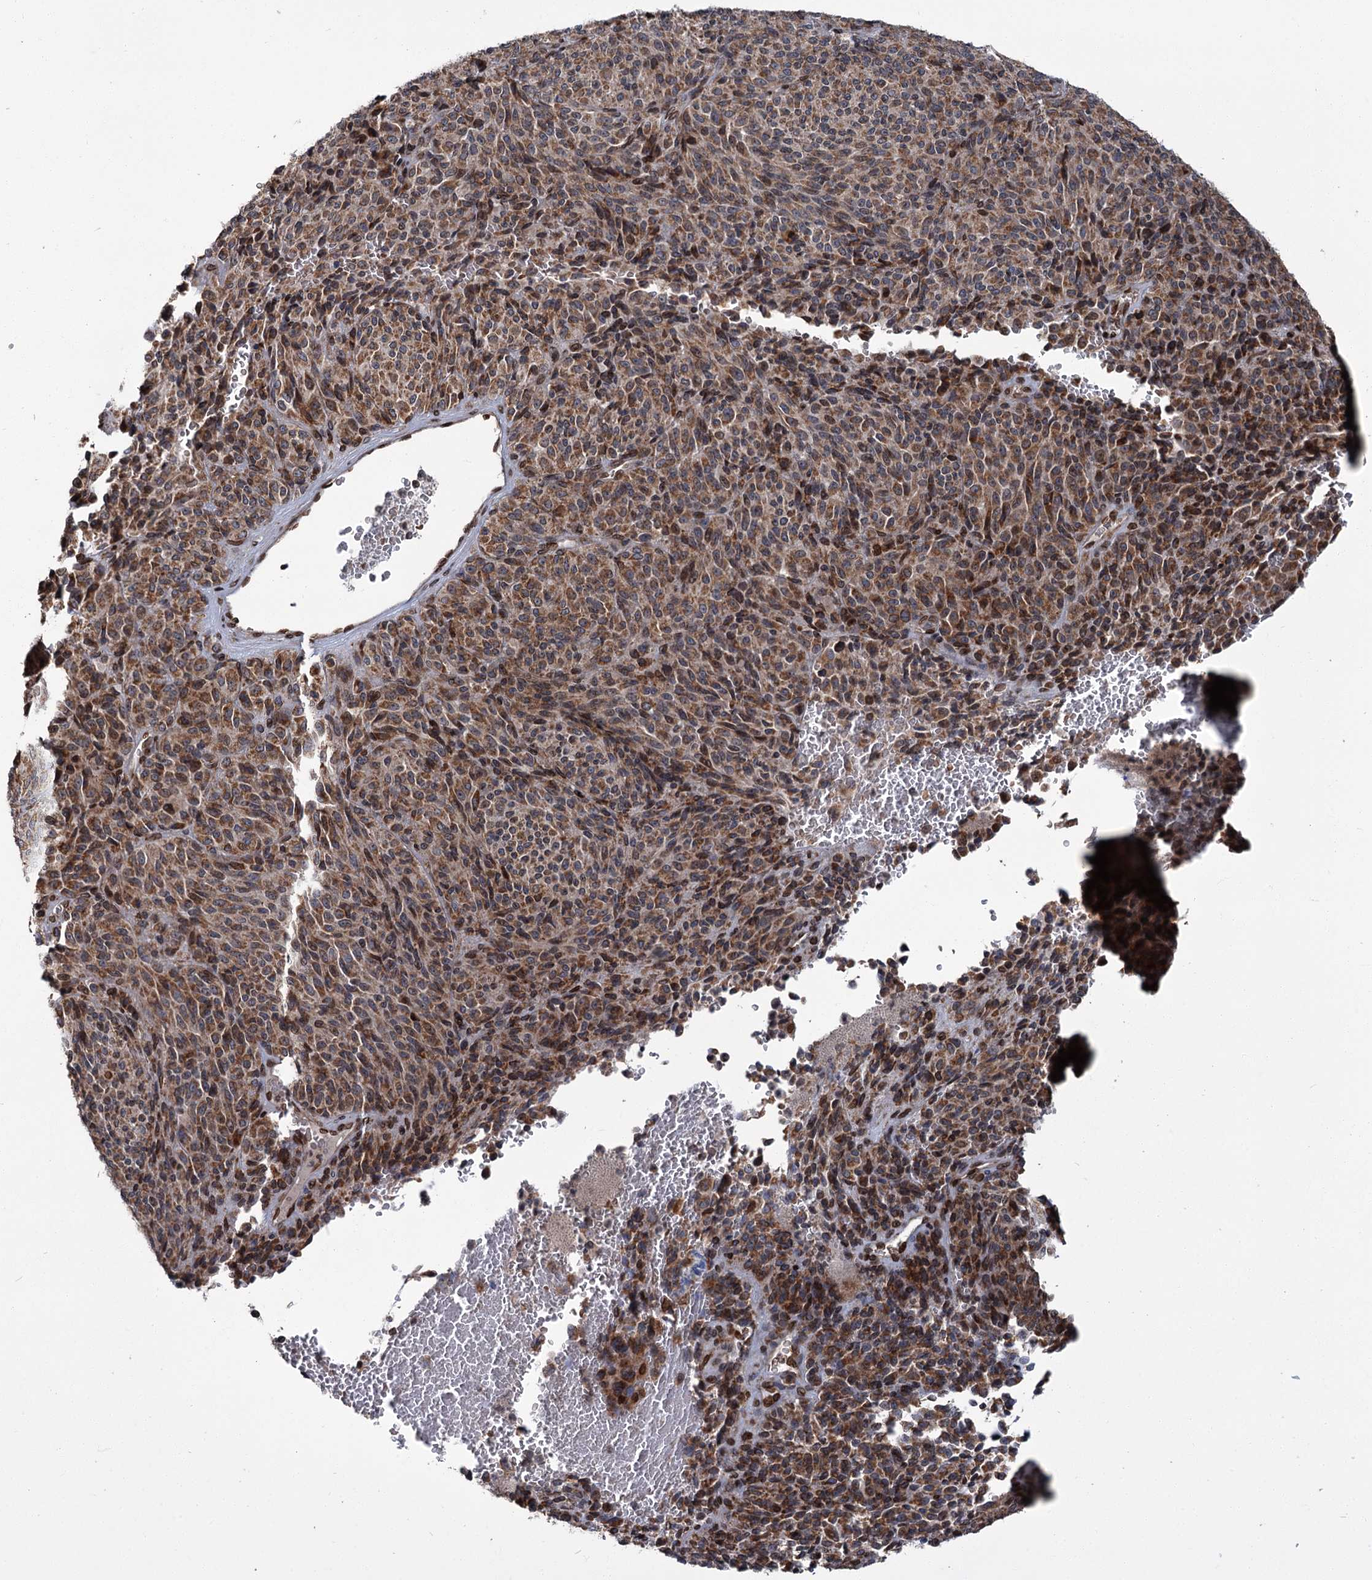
{"staining": {"intensity": "moderate", "quantity": ">75%", "location": "cytoplasmic/membranous"}, "tissue": "melanoma", "cell_type": "Tumor cells", "image_type": "cancer", "snomed": [{"axis": "morphology", "description": "Malignant melanoma, Metastatic site"}, {"axis": "topography", "description": "Brain"}], "caption": "Immunohistochemical staining of malignant melanoma (metastatic site) shows medium levels of moderate cytoplasmic/membranous positivity in approximately >75% of tumor cells. (DAB (3,3'-diaminobenzidine) IHC with brightfield microscopy, high magnification).", "gene": "CFAP46", "patient": {"sex": "female", "age": 56}}